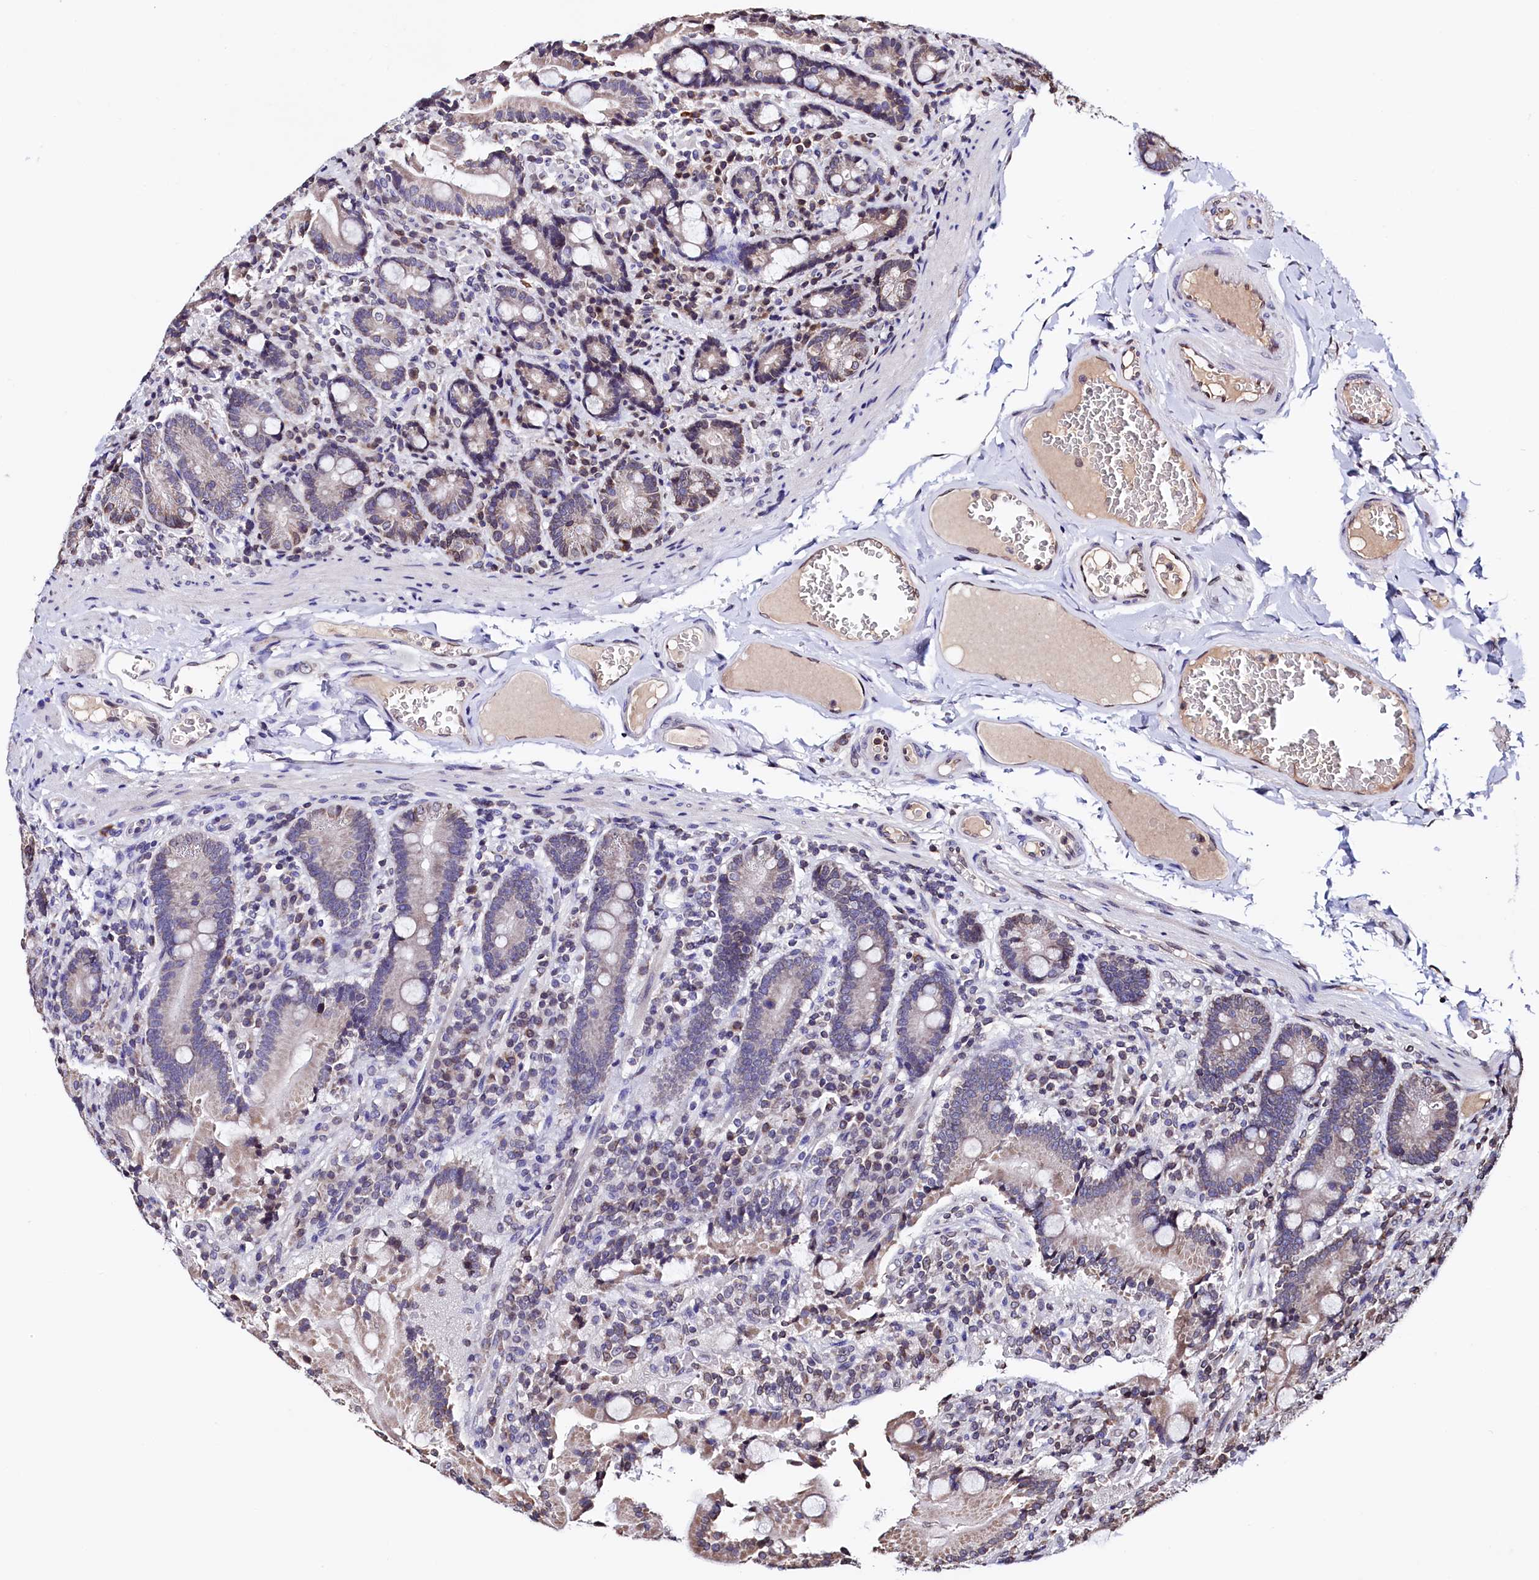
{"staining": {"intensity": "moderate", "quantity": "25%-75%", "location": "cytoplasmic/membranous"}, "tissue": "duodenum", "cell_type": "Glandular cells", "image_type": "normal", "snomed": [{"axis": "morphology", "description": "Normal tissue, NOS"}, {"axis": "topography", "description": "Duodenum"}], "caption": "Immunohistochemistry (IHC) (DAB) staining of benign duodenum reveals moderate cytoplasmic/membranous protein staining in approximately 25%-75% of glandular cells.", "gene": "HAND1", "patient": {"sex": "female", "age": 62}}